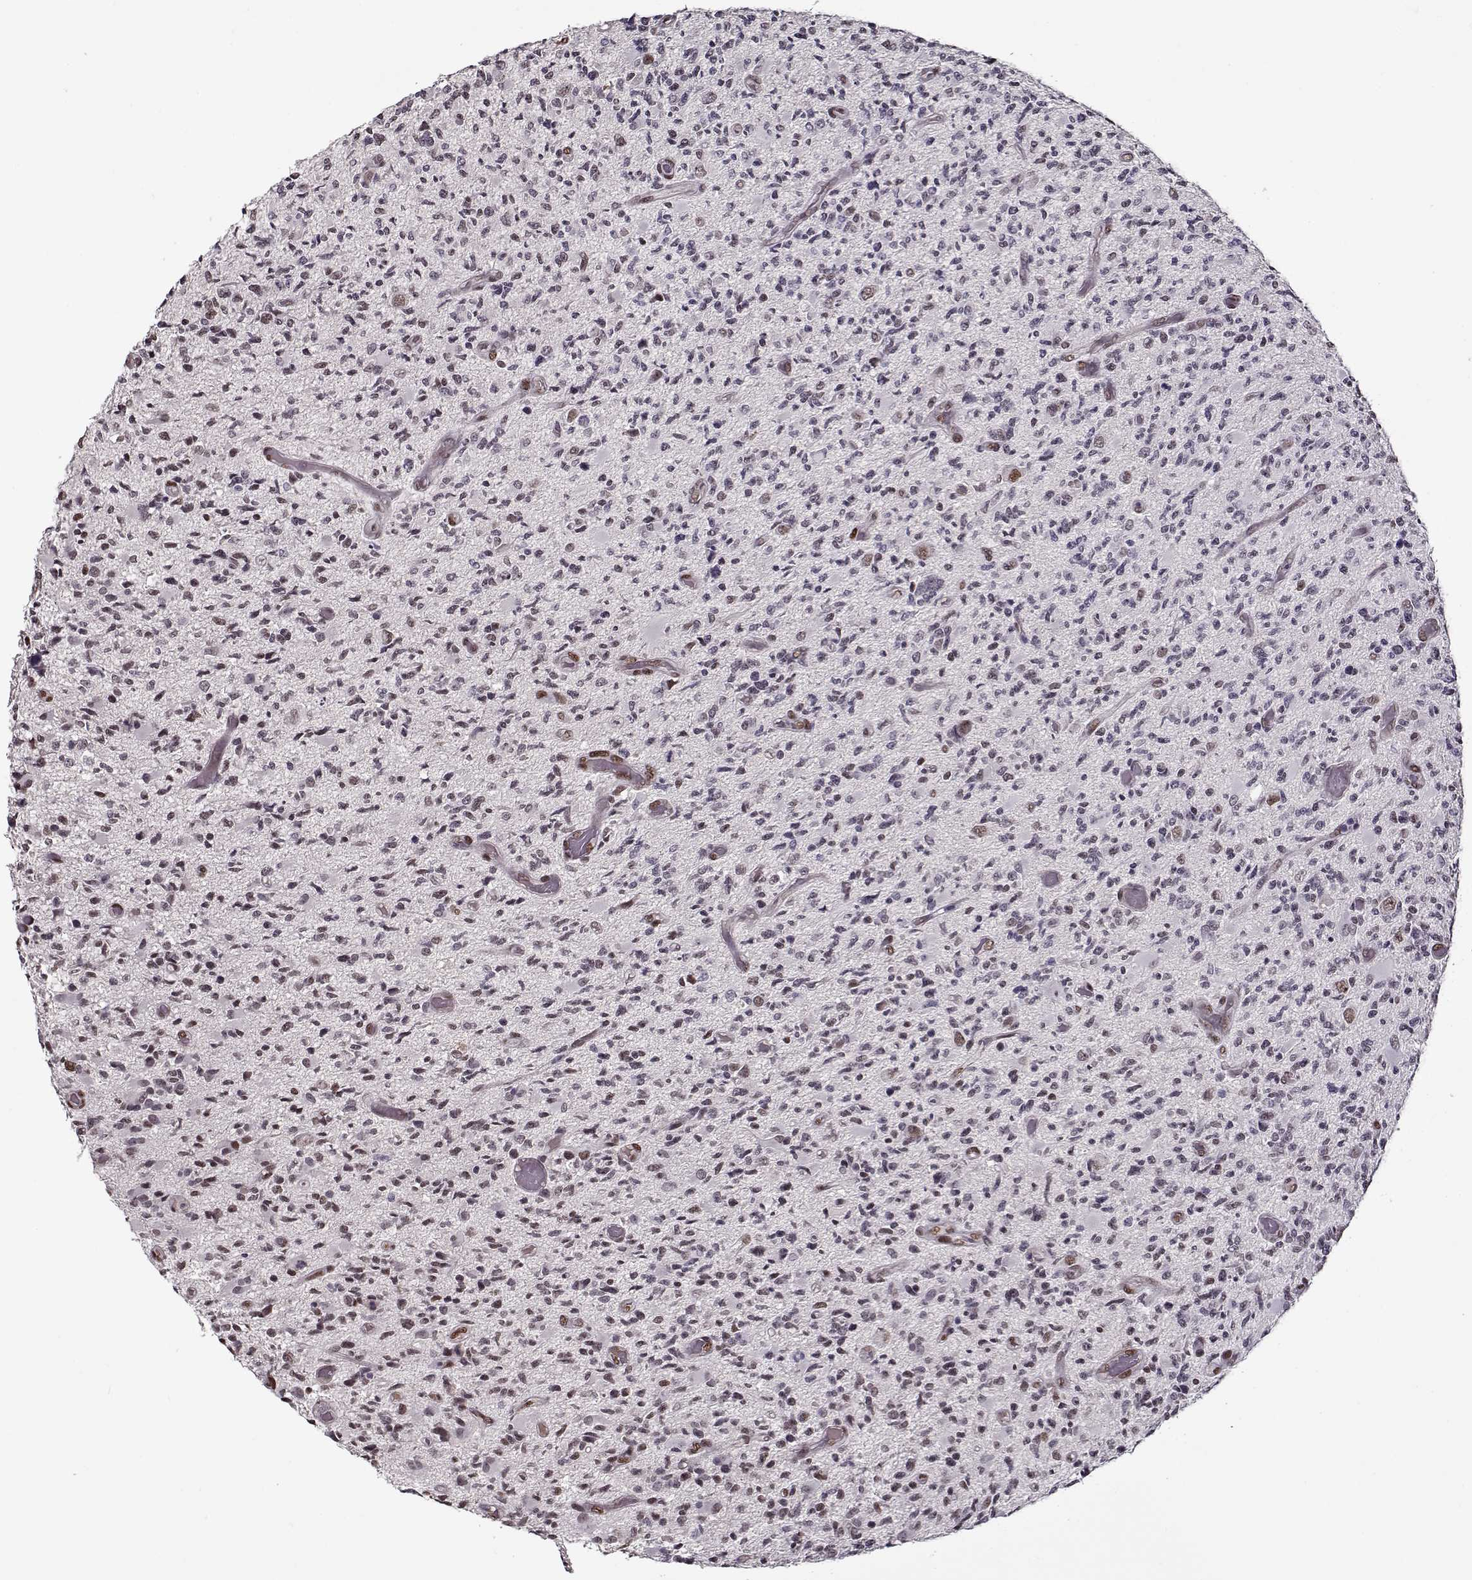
{"staining": {"intensity": "negative", "quantity": "none", "location": "none"}, "tissue": "glioma", "cell_type": "Tumor cells", "image_type": "cancer", "snomed": [{"axis": "morphology", "description": "Glioma, malignant, High grade"}, {"axis": "topography", "description": "Brain"}], "caption": "Malignant high-grade glioma stained for a protein using immunohistochemistry displays no positivity tumor cells.", "gene": "PRMT8", "patient": {"sex": "female", "age": 63}}